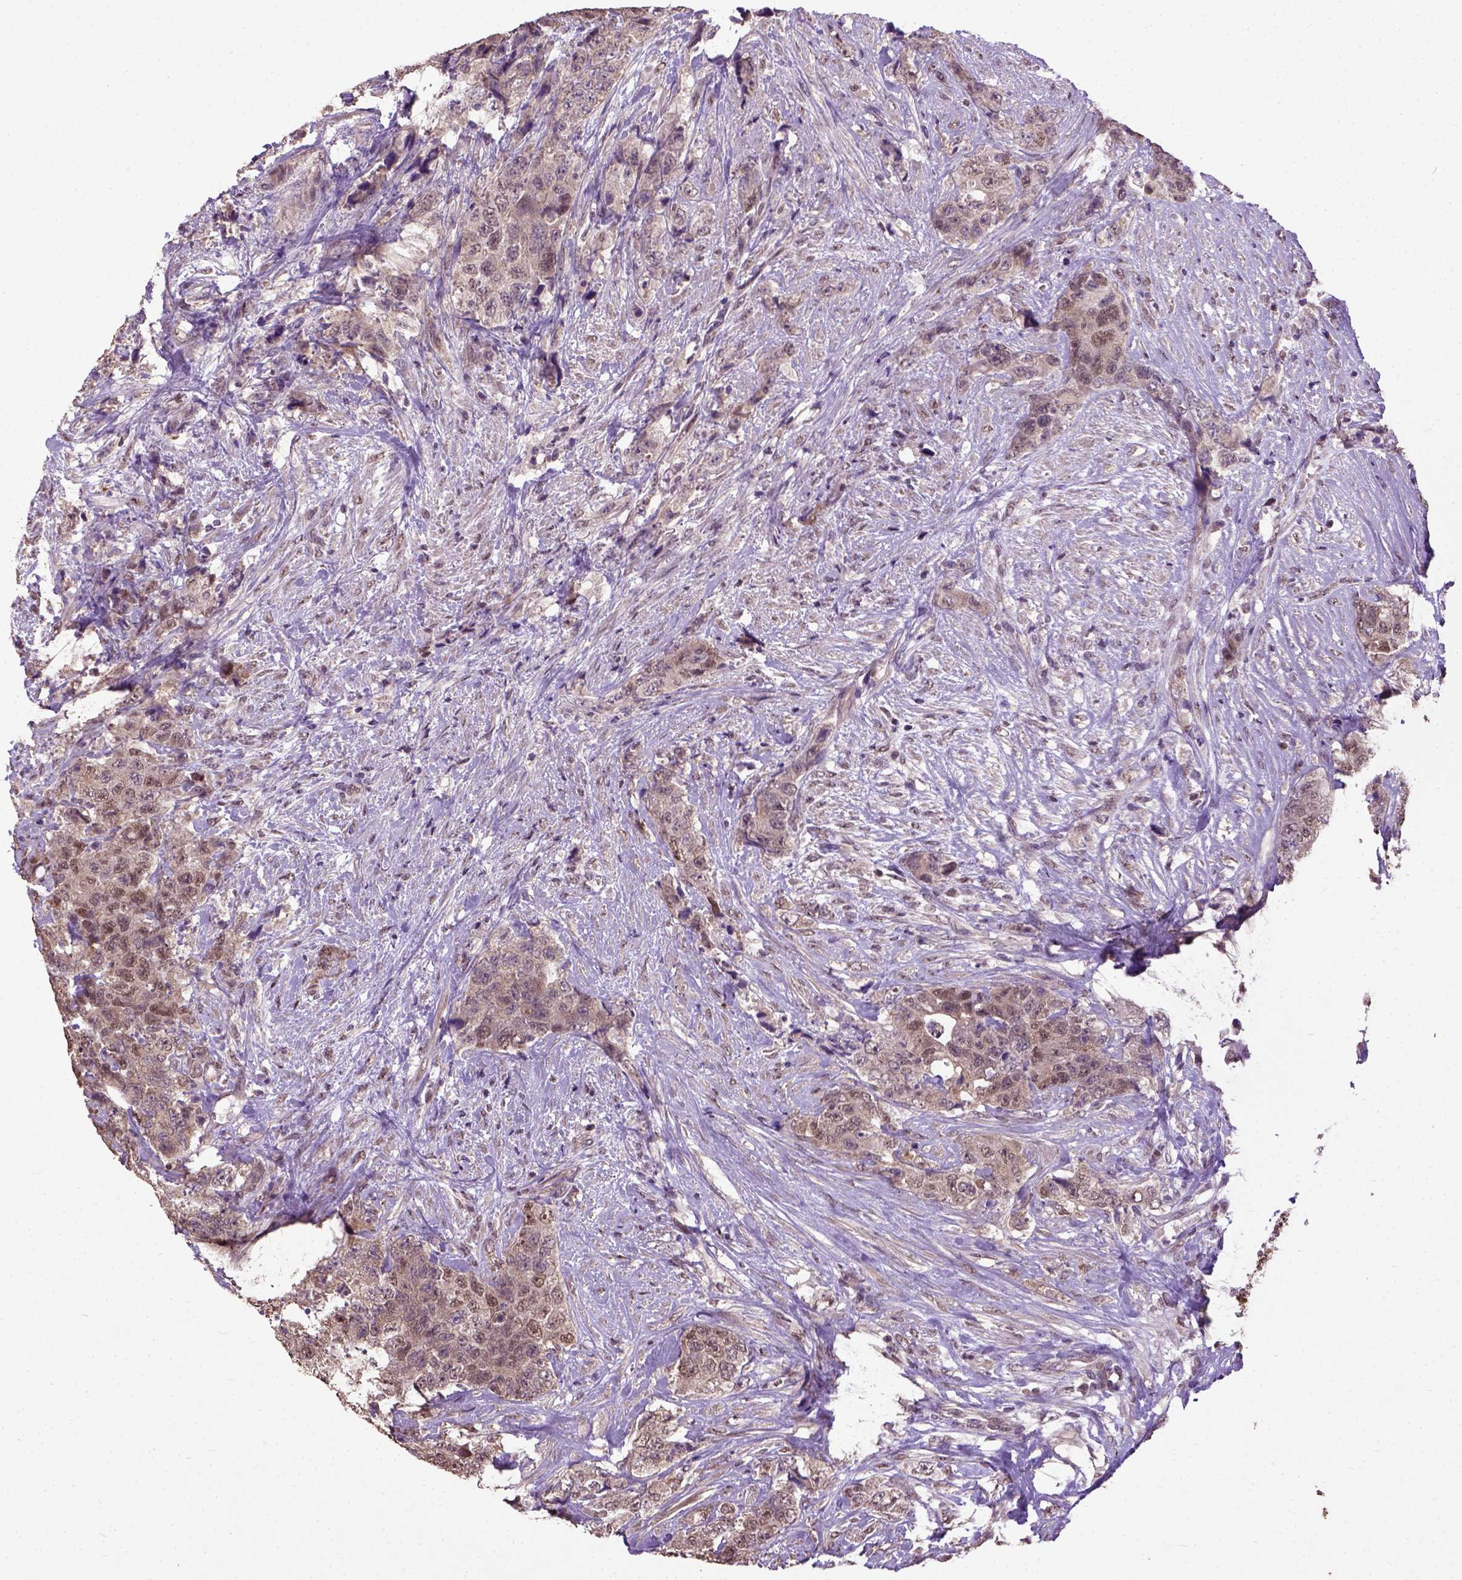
{"staining": {"intensity": "moderate", "quantity": ">75%", "location": "cytoplasmic/membranous,nuclear"}, "tissue": "urothelial cancer", "cell_type": "Tumor cells", "image_type": "cancer", "snomed": [{"axis": "morphology", "description": "Urothelial carcinoma, High grade"}, {"axis": "topography", "description": "Urinary bladder"}], "caption": "This image shows immunohistochemistry (IHC) staining of human urothelial cancer, with medium moderate cytoplasmic/membranous and nuclear positivity in approximately >75% of tumor cells.", "gene": "UBA3", "patient": {"sex": "female", "age": 78}}